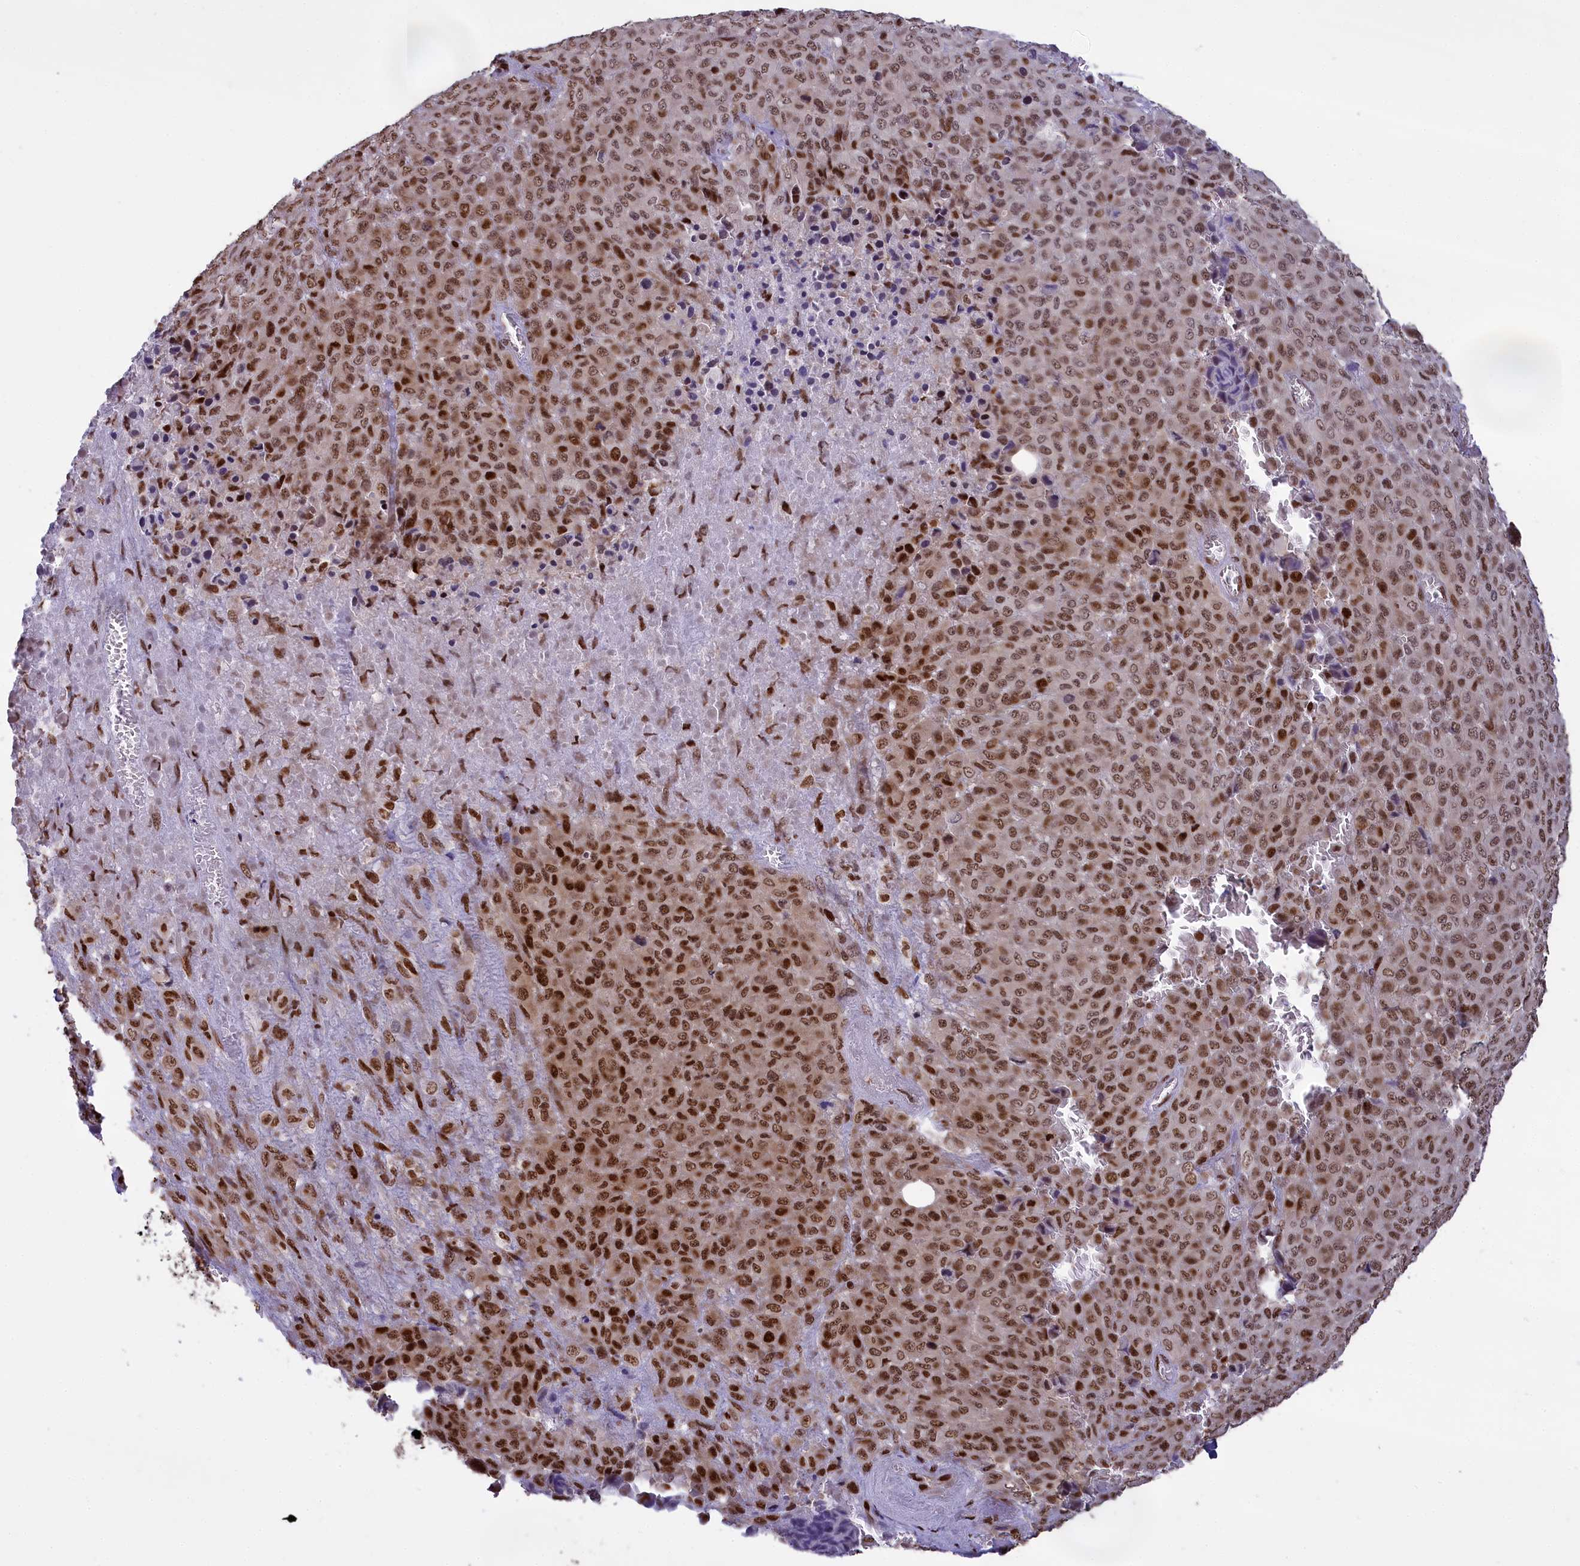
{"staining": {"intensity": "moderate", "quantity": ">75%", "location": "nuclear"}, "tissue": "melanoma", "cell_type": "Tumor cells", "image_type": "cancer", "snomed": [{"axis": "morphology", "description": "Malignant melanoma, Metastatic site"}, {"axis": "topography", "description": "Skin"}], "caption": "Human malignant melanoma (metastatic site) stained with a protein marker displays moderate staining in tumor cells.", "gene": "RELB", "patient": {"sex": "female", "age": 81}}